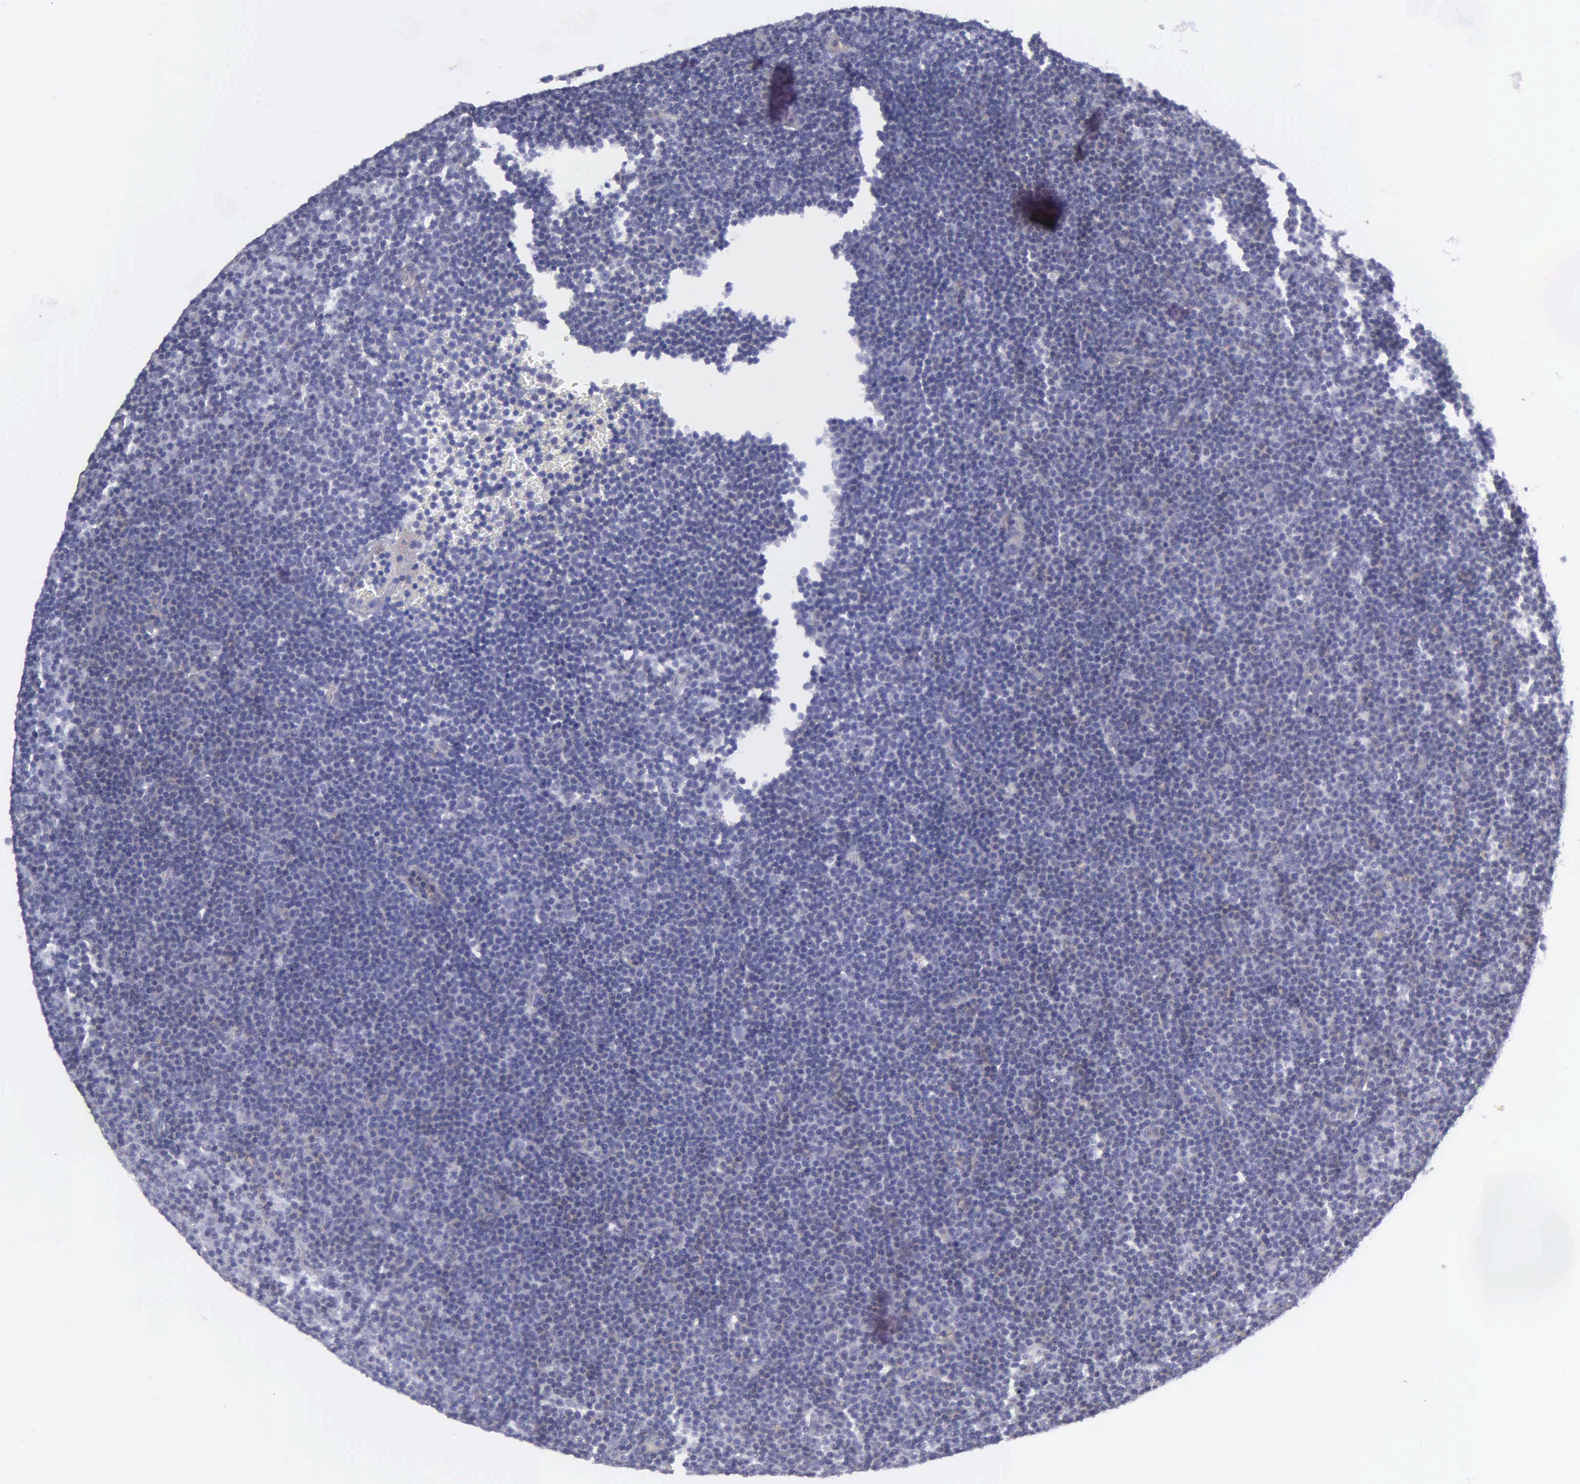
{"staining": {"intensity": "negative", "quantity": "none", "location": "none"}, "tissue": "lymphoma", "cell_type": "Tumor cells", "image_type": "cancer", "snomed": [{"axis": "morphology", "description": "Malignant lymphoma, non-Hodgkin's type, Low grade"}, {"axis": "topography", "description": "Lymph node"}], "caption": "Tumor cells show no significant positivity in malignant lymphoma, non-Hodgkin's type (low-grade).", "gene": "RTL10", "patient": {"sex": "male", "age": 57}}